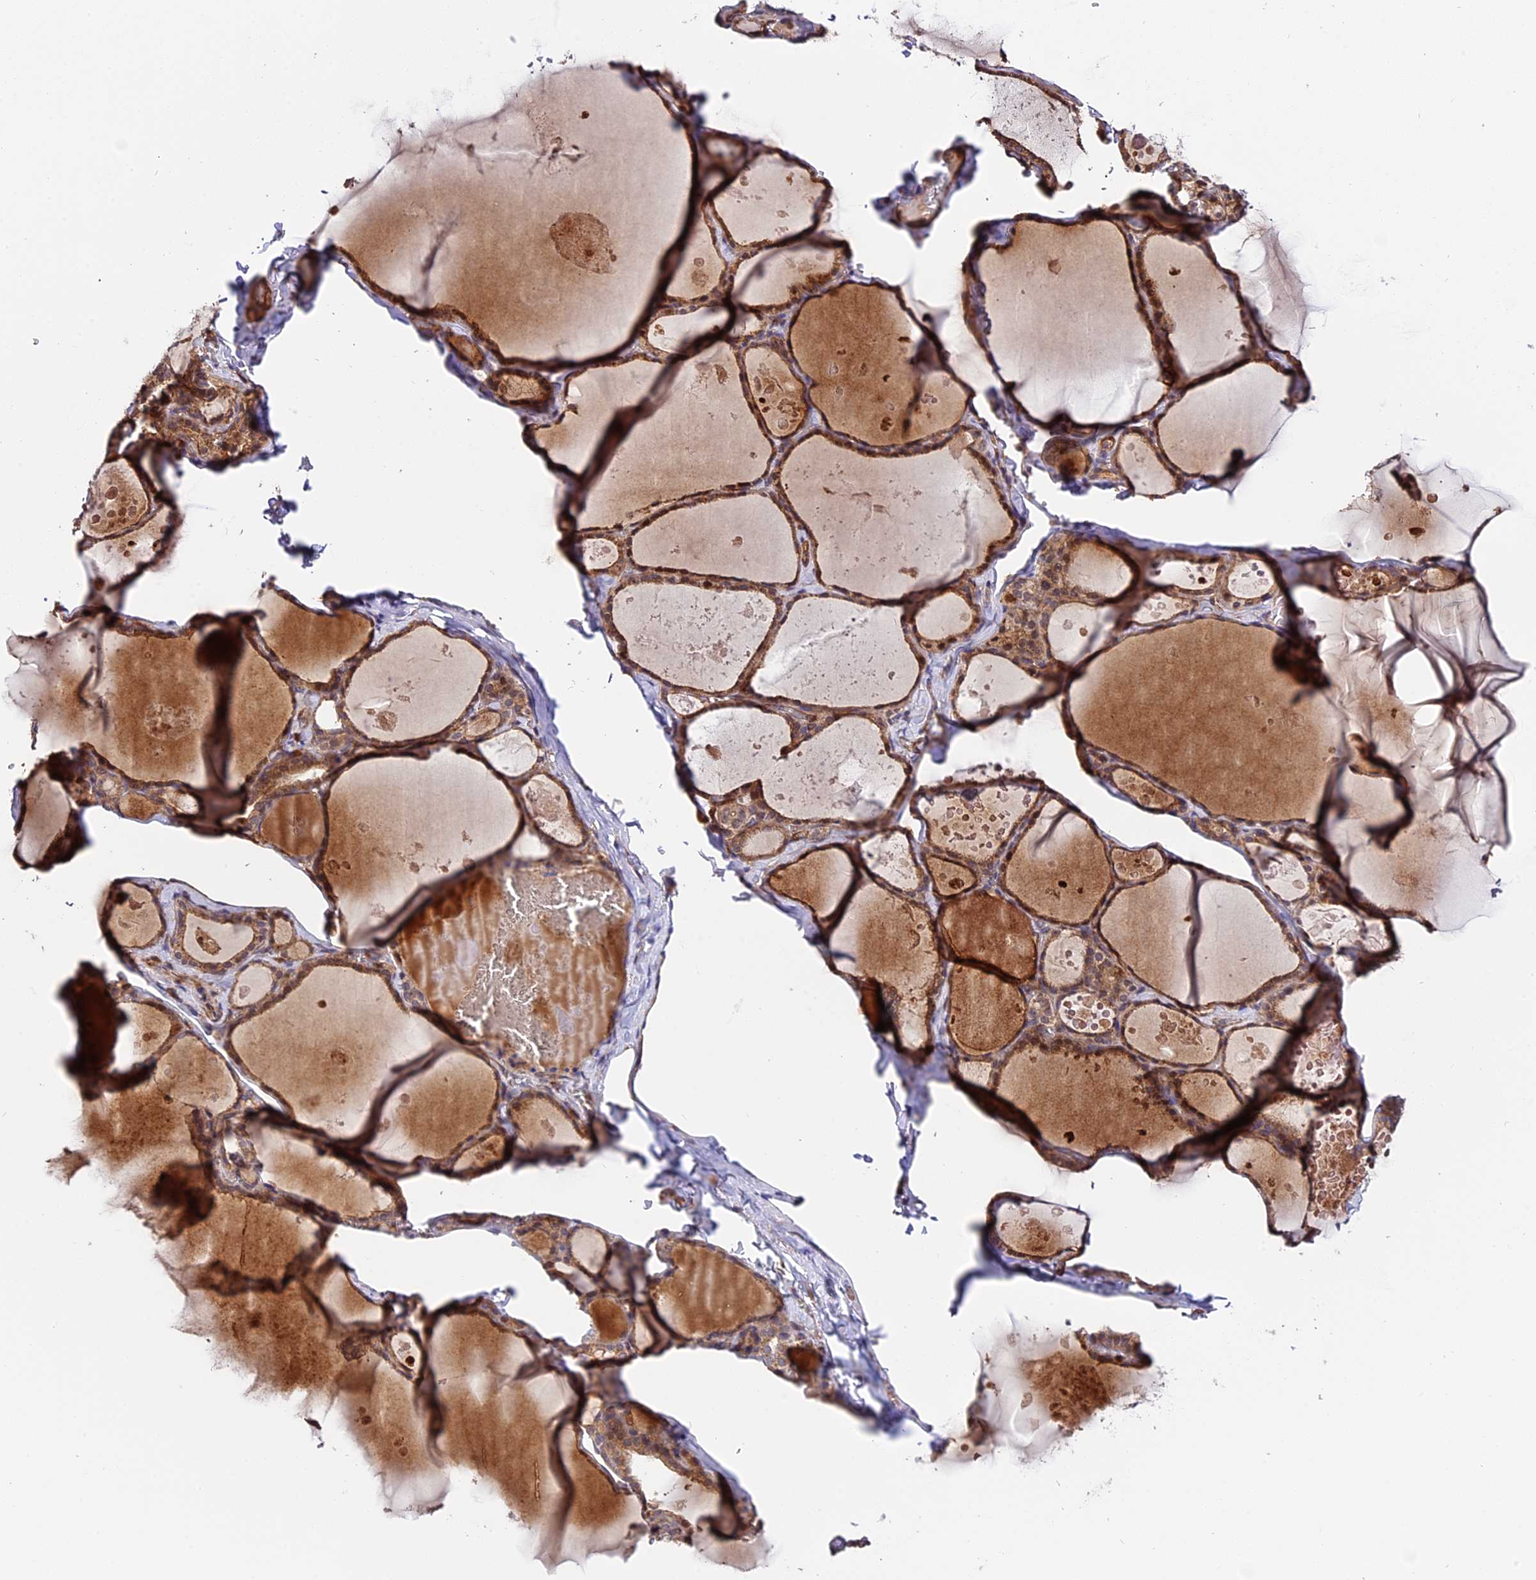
{"staining": {"intensity": "moderate", "quantity": ">75%", "location": "cytoplasmic/membranous"}, "tissue": "thyroid gland", "cell_type": "Glandular cells", "image_type": "normal", "snomed": [{"axis": "morphology", "description": "Normal tissue, NOS"}, {"axis": "topography", "description": "Thyroid gland"}], "caption": "Protein staining of unremarkable thyroid gland exhibits moderate cytoplasmic/membranous positivity in approximately >75% of glandular cells.", "gene": "HERPUD1", "patient": {"sex": "male", "age": 56}}